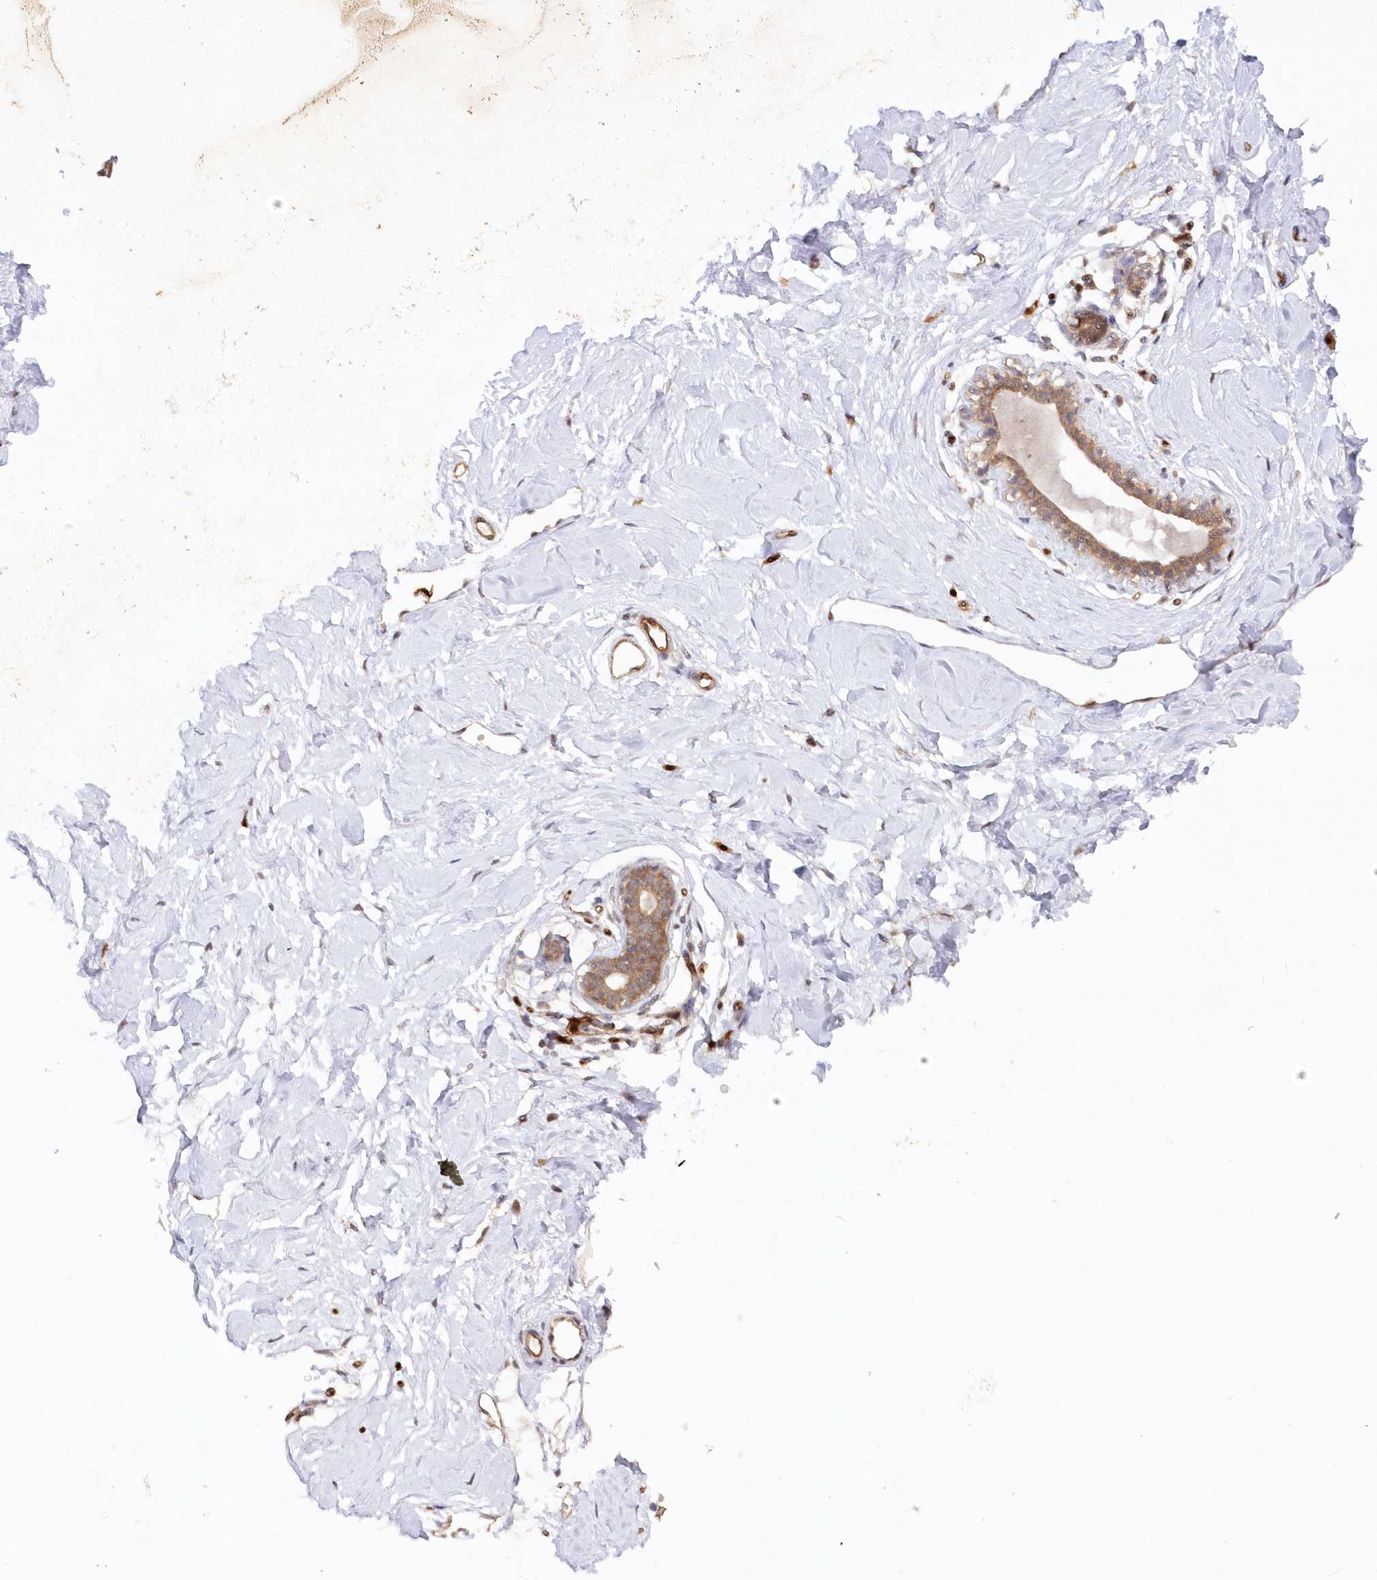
{"staining": {"intensity": "moderate", "quantity": "<25%", "location": "cytoplasmic/membranous"}, "tissue": "breast", "cell_type": "Adipocytes", "image_type": "normal", "snomed": [{"axis": "morphology", "description": "Normal tissue, NOS"}, {"axis": "morphology", "description": "Adenoma, NOS"}, {"axis": "topography", "description": "Breast"}], "caption": "A low amount of moderate cytoplasmic/membranous positivity is identified in about <25% of adipocytes in normal breast.", "gene": "GBE1", "patient": {"sex": "female", "age": 23}}